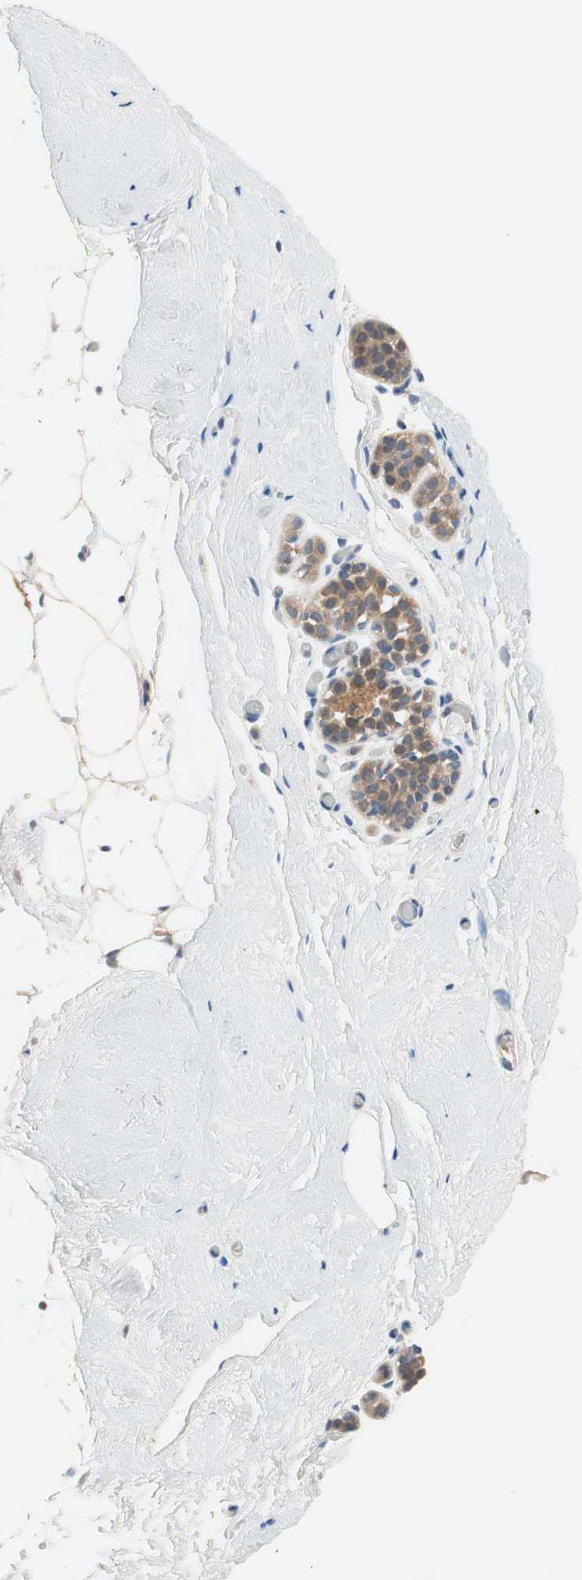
{"staining": {"intensity": "negative", "quantity": "none", "location": "none"}, "tissue": "breast", "cell_type": "Adipocytes", "image_type": "normal", "snomed": [{"axis": "morphology", "description": "Normal tissue, NOS"}, {"axis": "topography", "description": "Breast"}], "caption": "Breast was stained to show a protein in brown. There is no significant staining in adipocytes. (IHC, brightfield microscopy, high magnification).", "gene": "FADS2", "patient": {"sex": "female", "age": 75}}